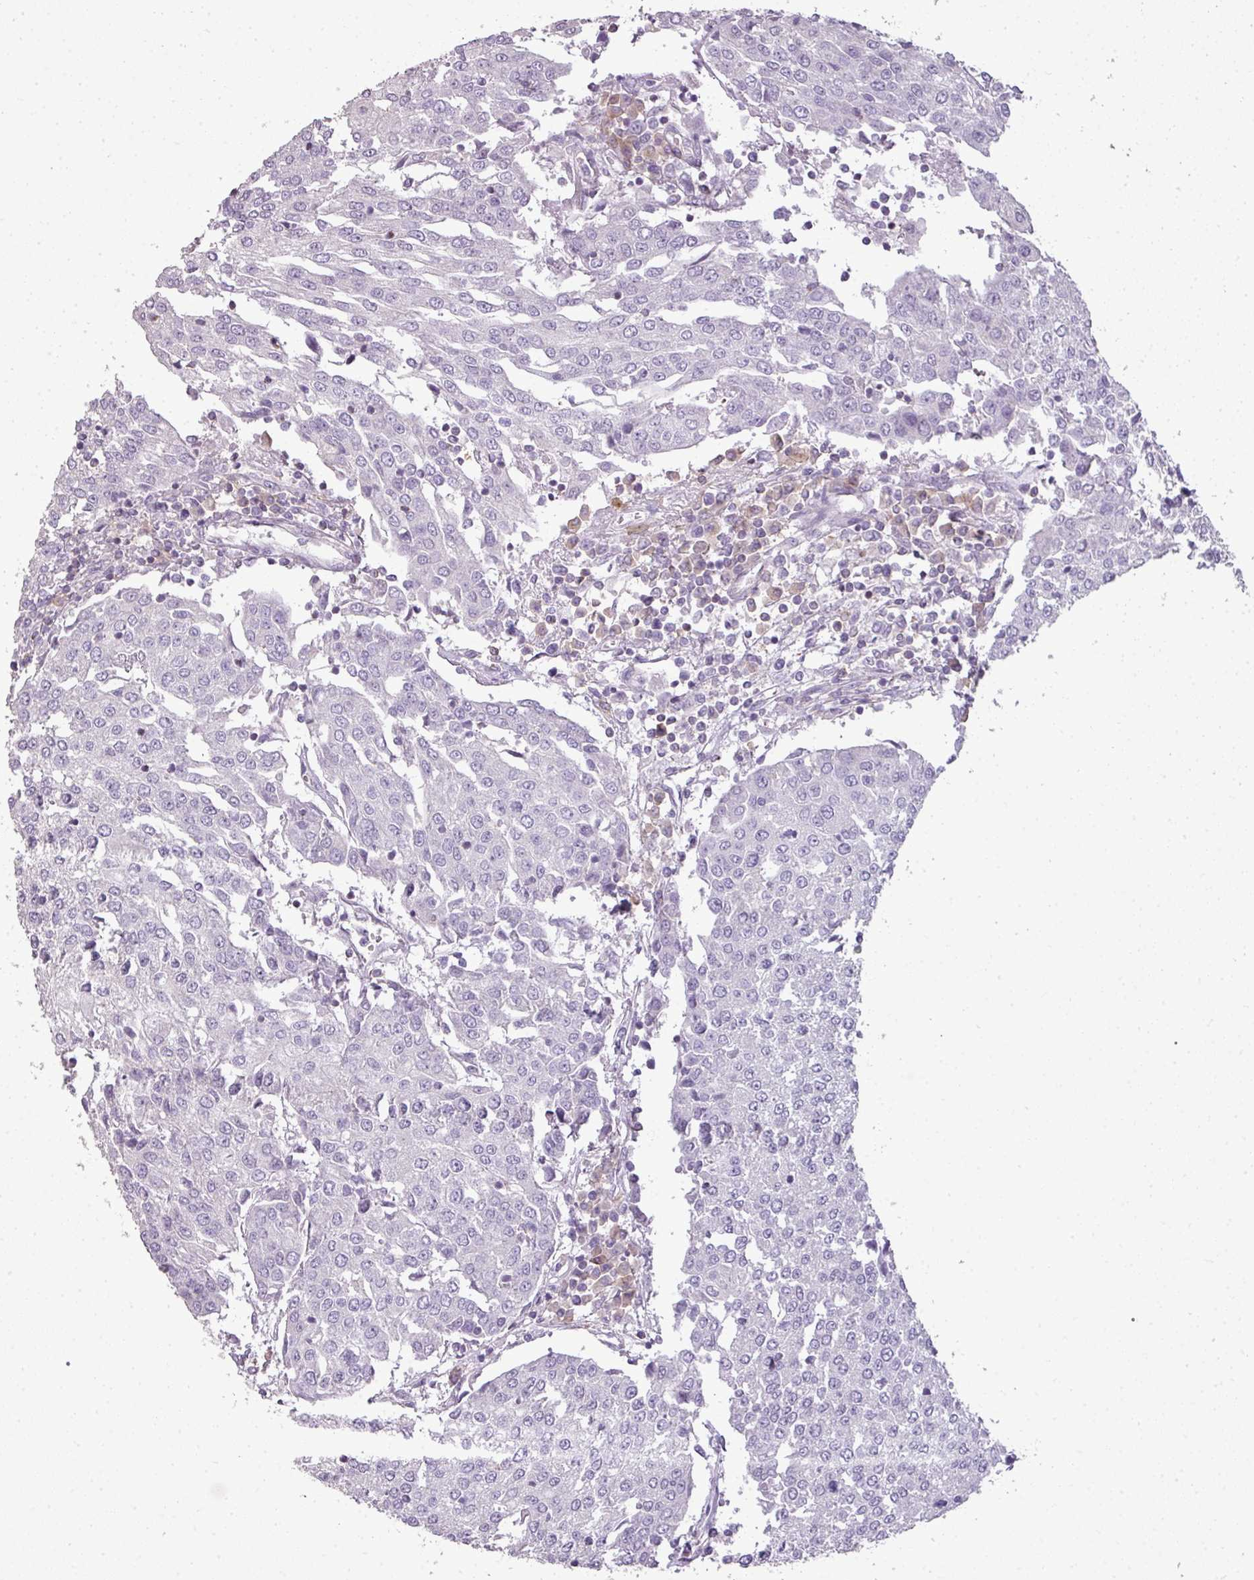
{"staining": {"intensity": "negative", "quantity": "none", "location": "none"}, "tissue": "urothelial cancer", "cell_type": "Tumor cells", "image_type": "cancer", "snomed": [{"axis": "morphology", "description": "Urothelial carcinoma, High grade"}, {"axis": "topography", "description": "Urinary bladder"}], "caption": "Immunohistochemistry (IHC) photomicrograph of neoplastic tissue: human urothelial carcinoma (high-grade) stained with DAB (3,3'-diaminobenzidine) demonstrates no significant protein staining in tumor cells.", "gene": "LY9", "patient": {"sex": "female", "age": 85}}